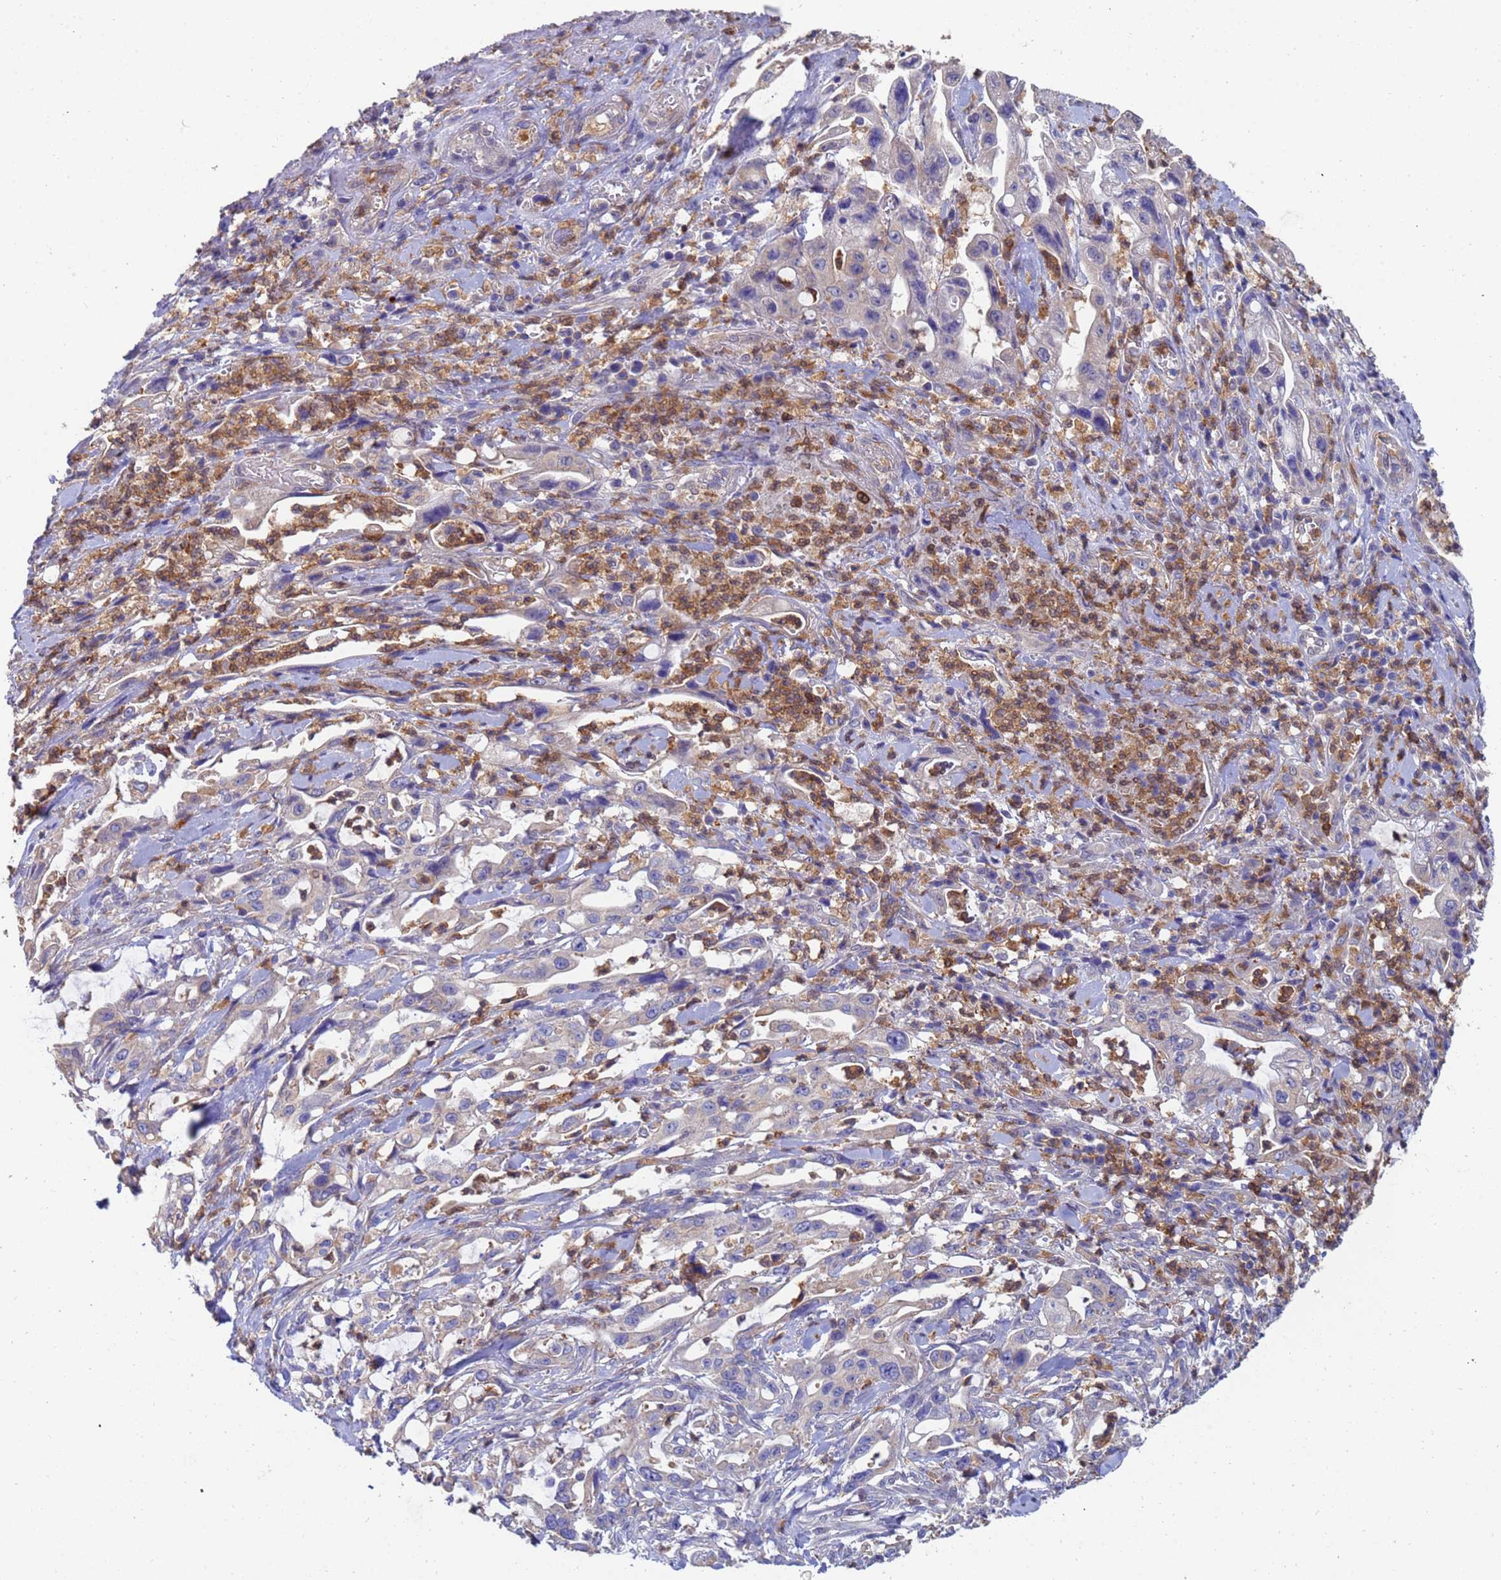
{"staining": {"intensity": "strong", "quantity": "25%-75%", "location": "cytoplasmic/membranous"}, "tissue": "pancreatic cancer", "cell_type": "Tumor cells", "image_type": "cancer", "snomed": [{"axis": "morphology", "description": "Adenocarcinoma, NOS"}, {"axis": "topography", "description": "Pancreas"}], "caption": "This histopathology image displays pancreatic adenocarcinoma stained with immunohistochemistry (IHC) to label a protein in brown. The cytoplasmic/membranous of tumor cells show strong positivity for the protein. Nuclei are counter-stained blue.", "gene": "TTLL11", "patient": {"sex": "female", "age": 61}}